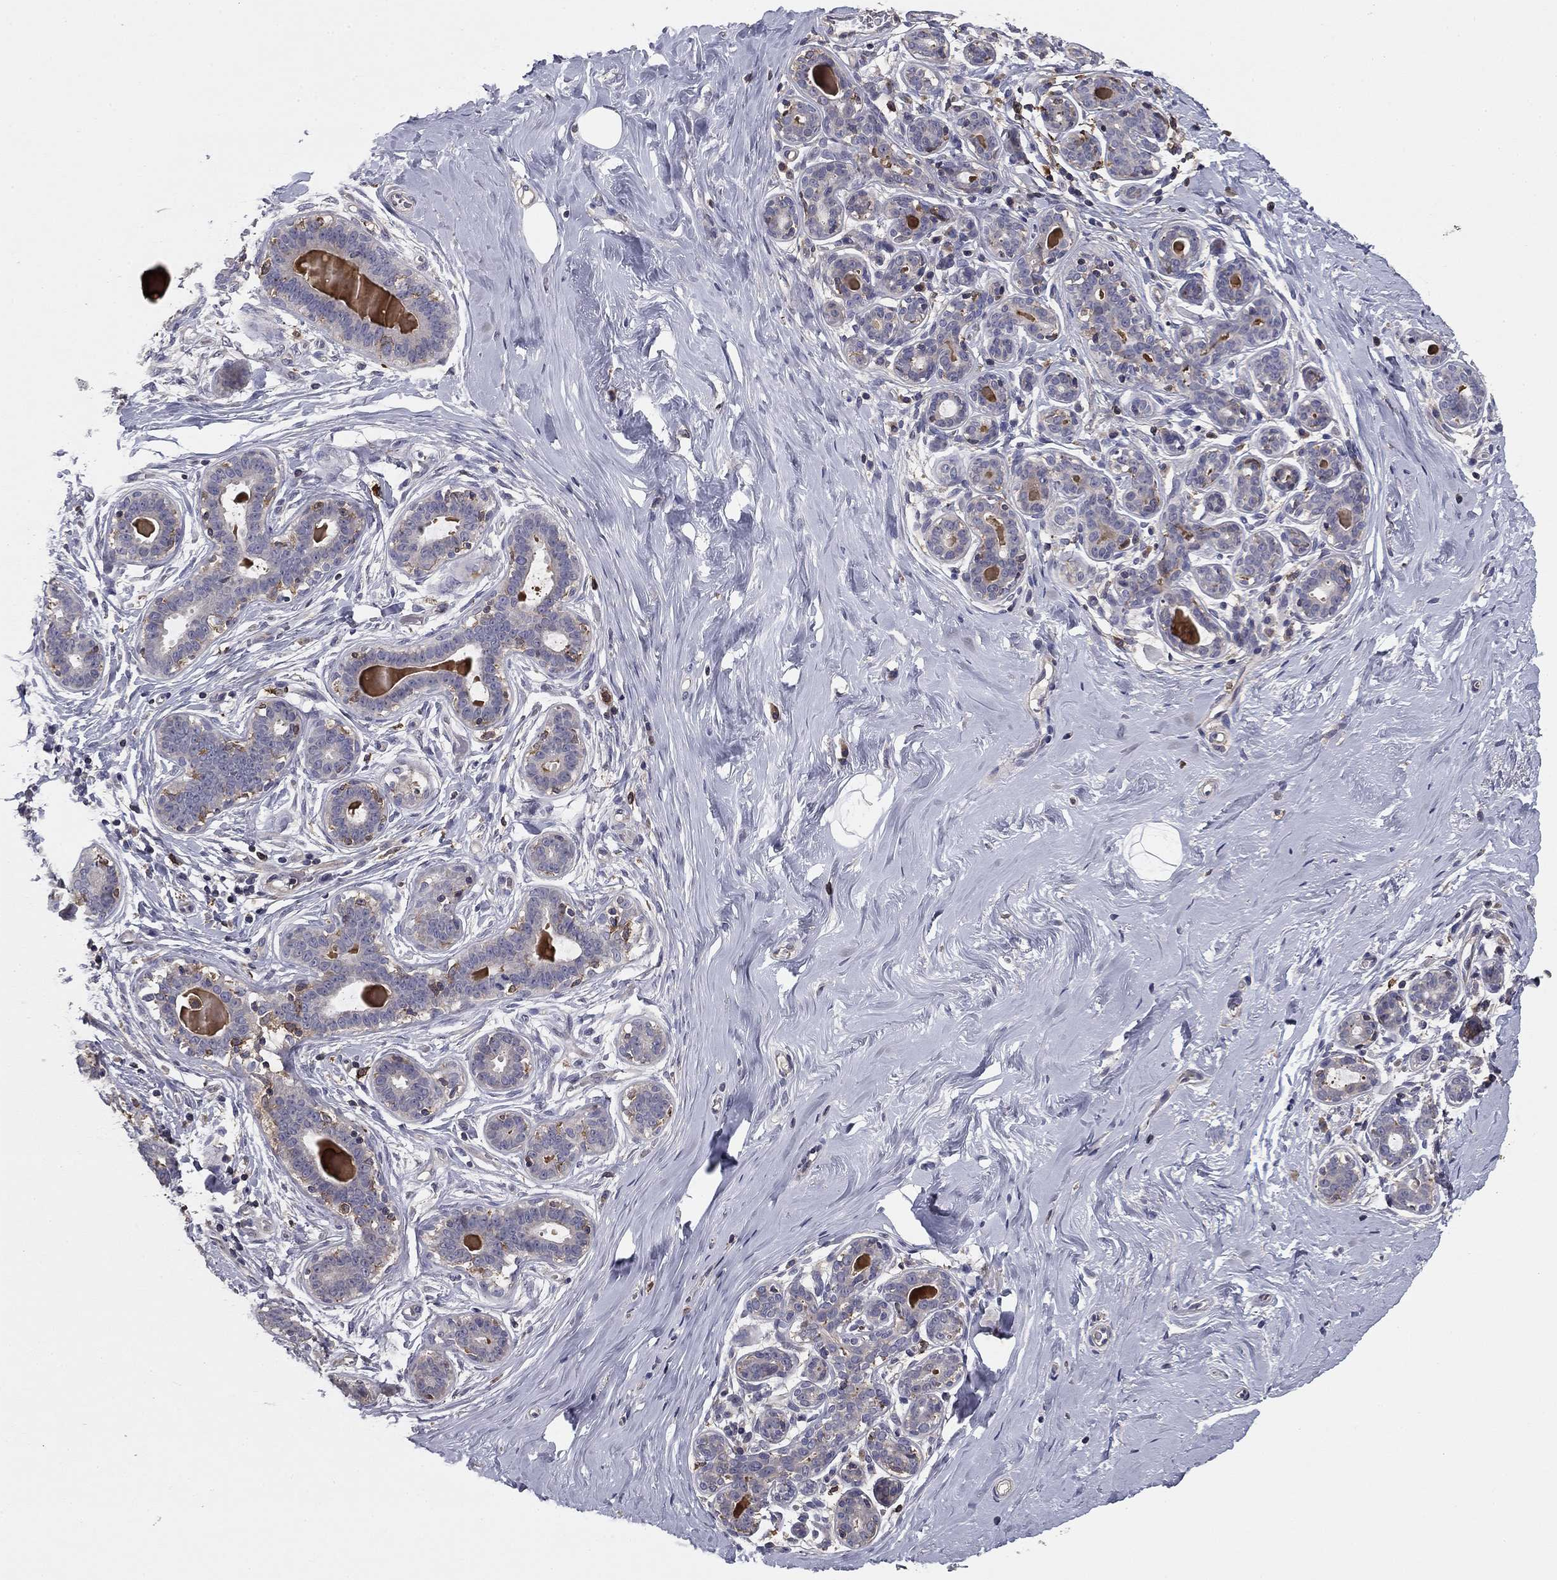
{"staining": {"intensity": "negative", "quantity": "none", "location": "none"}, "tissue": "breast", "cell_type": "Adipocytes", "image_type": "normal", "snomed": [{"axis": "morphology", "description": "Normal tissue, NOS"}, {"axis": "topography", "description": "Skin"}, {"axis": "topography", "description": "Breast"}], "caption": "A high-resolution histopathology image shows IHC staining of benign breast, which exhibits no significant expression in adipocytes. Nuclei are stained in blue.", "gene": "PLCB2", "patient": {"sex": "female", "age": 43}}